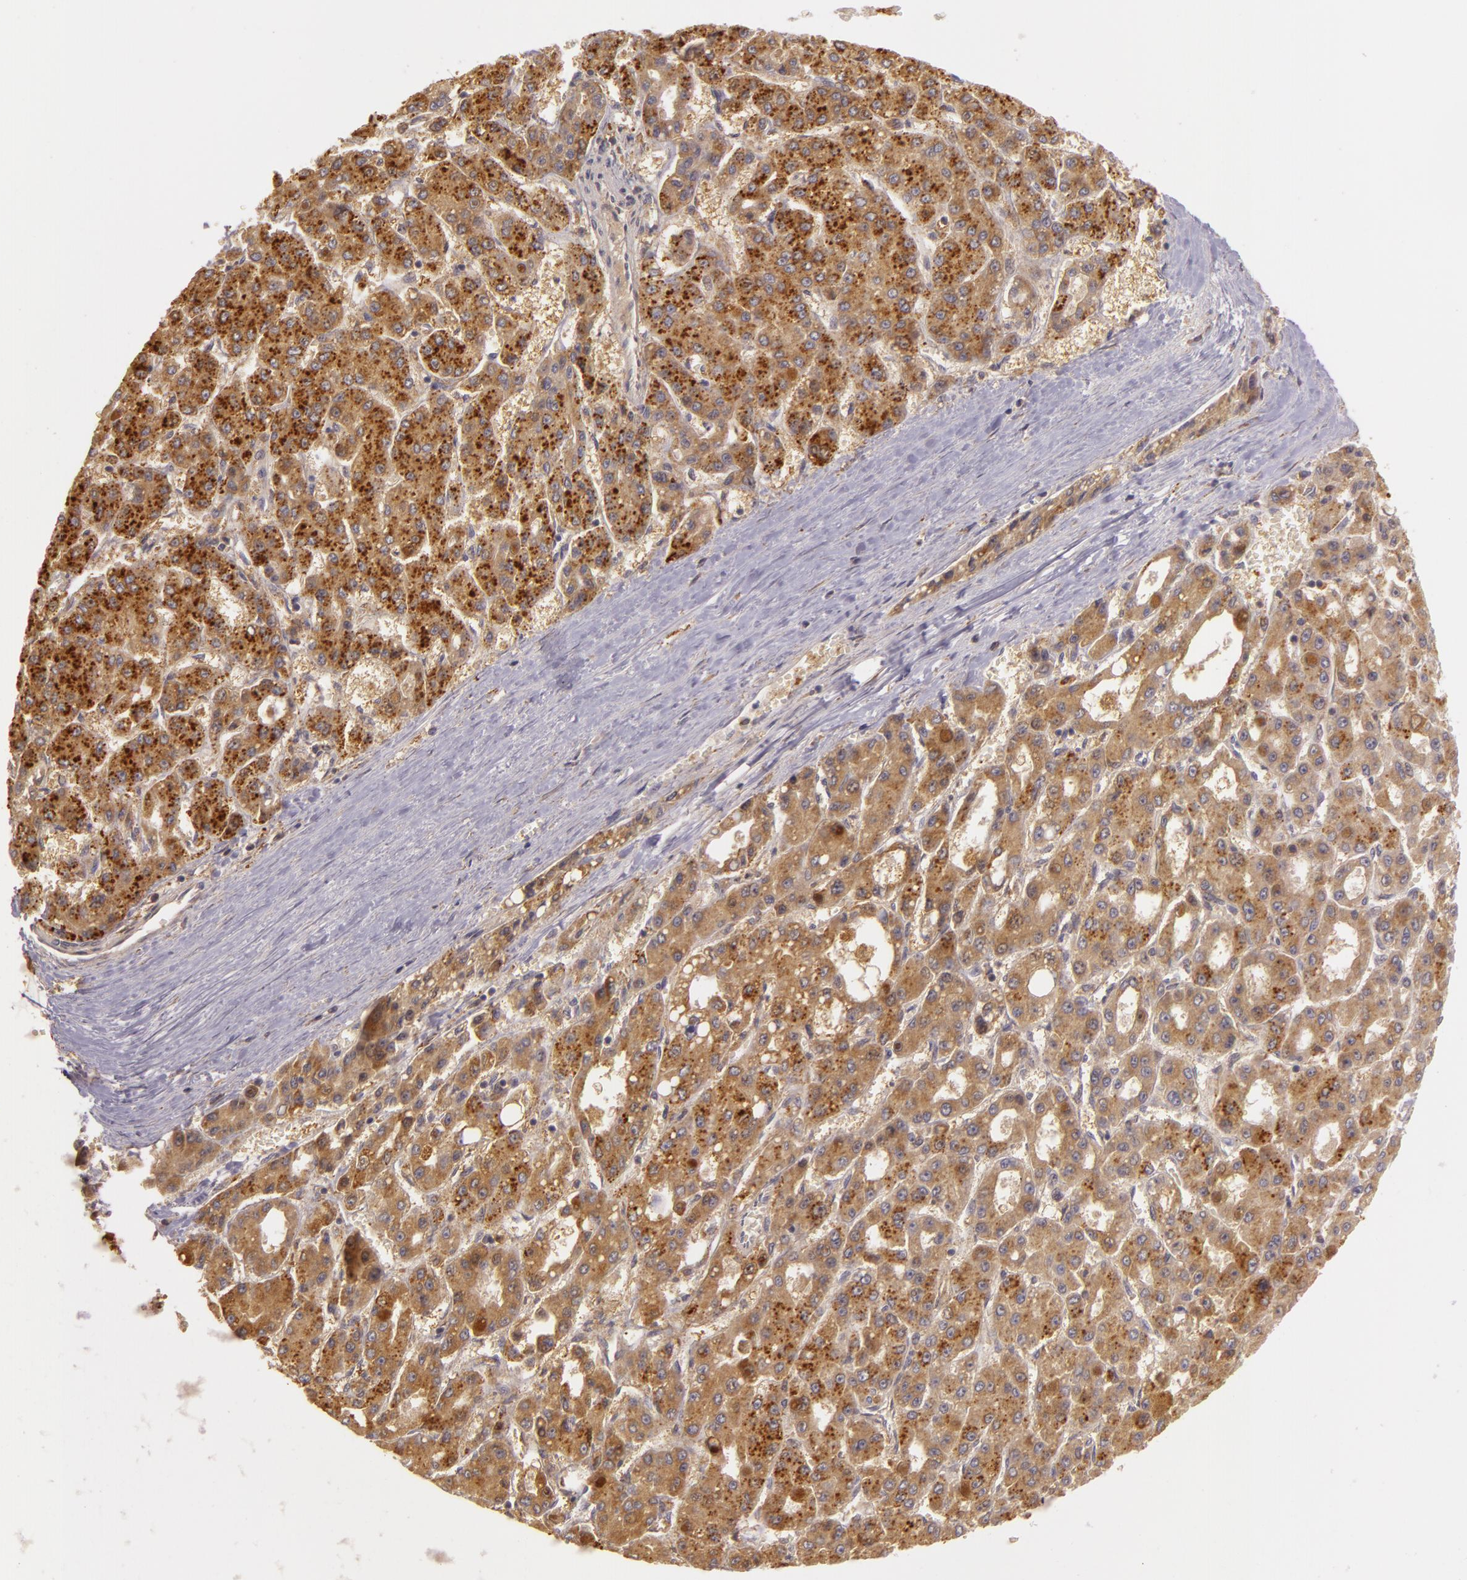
{"staining": {"intensity": "moderate", "quantity": ">75%", "location": "cytoplasmic/membranous"}, "tissue": "liver cancer", "cell_type": "Tumor cells", "image_type": "cancer", "snomed": [{"axis": "morphology", "description": "Carcinoma, Hepatocellular, NOS"}, {"axis": "topography", "description": "Liver"}], "caption": "Immunohistochemical staining of liver cancer displays medium levels of moderate cytoplasmic/membranous staining in about >75% of tumor cells.", "gene": "PPP1R3F", "patient": {"sex": "male", "age": 69}}